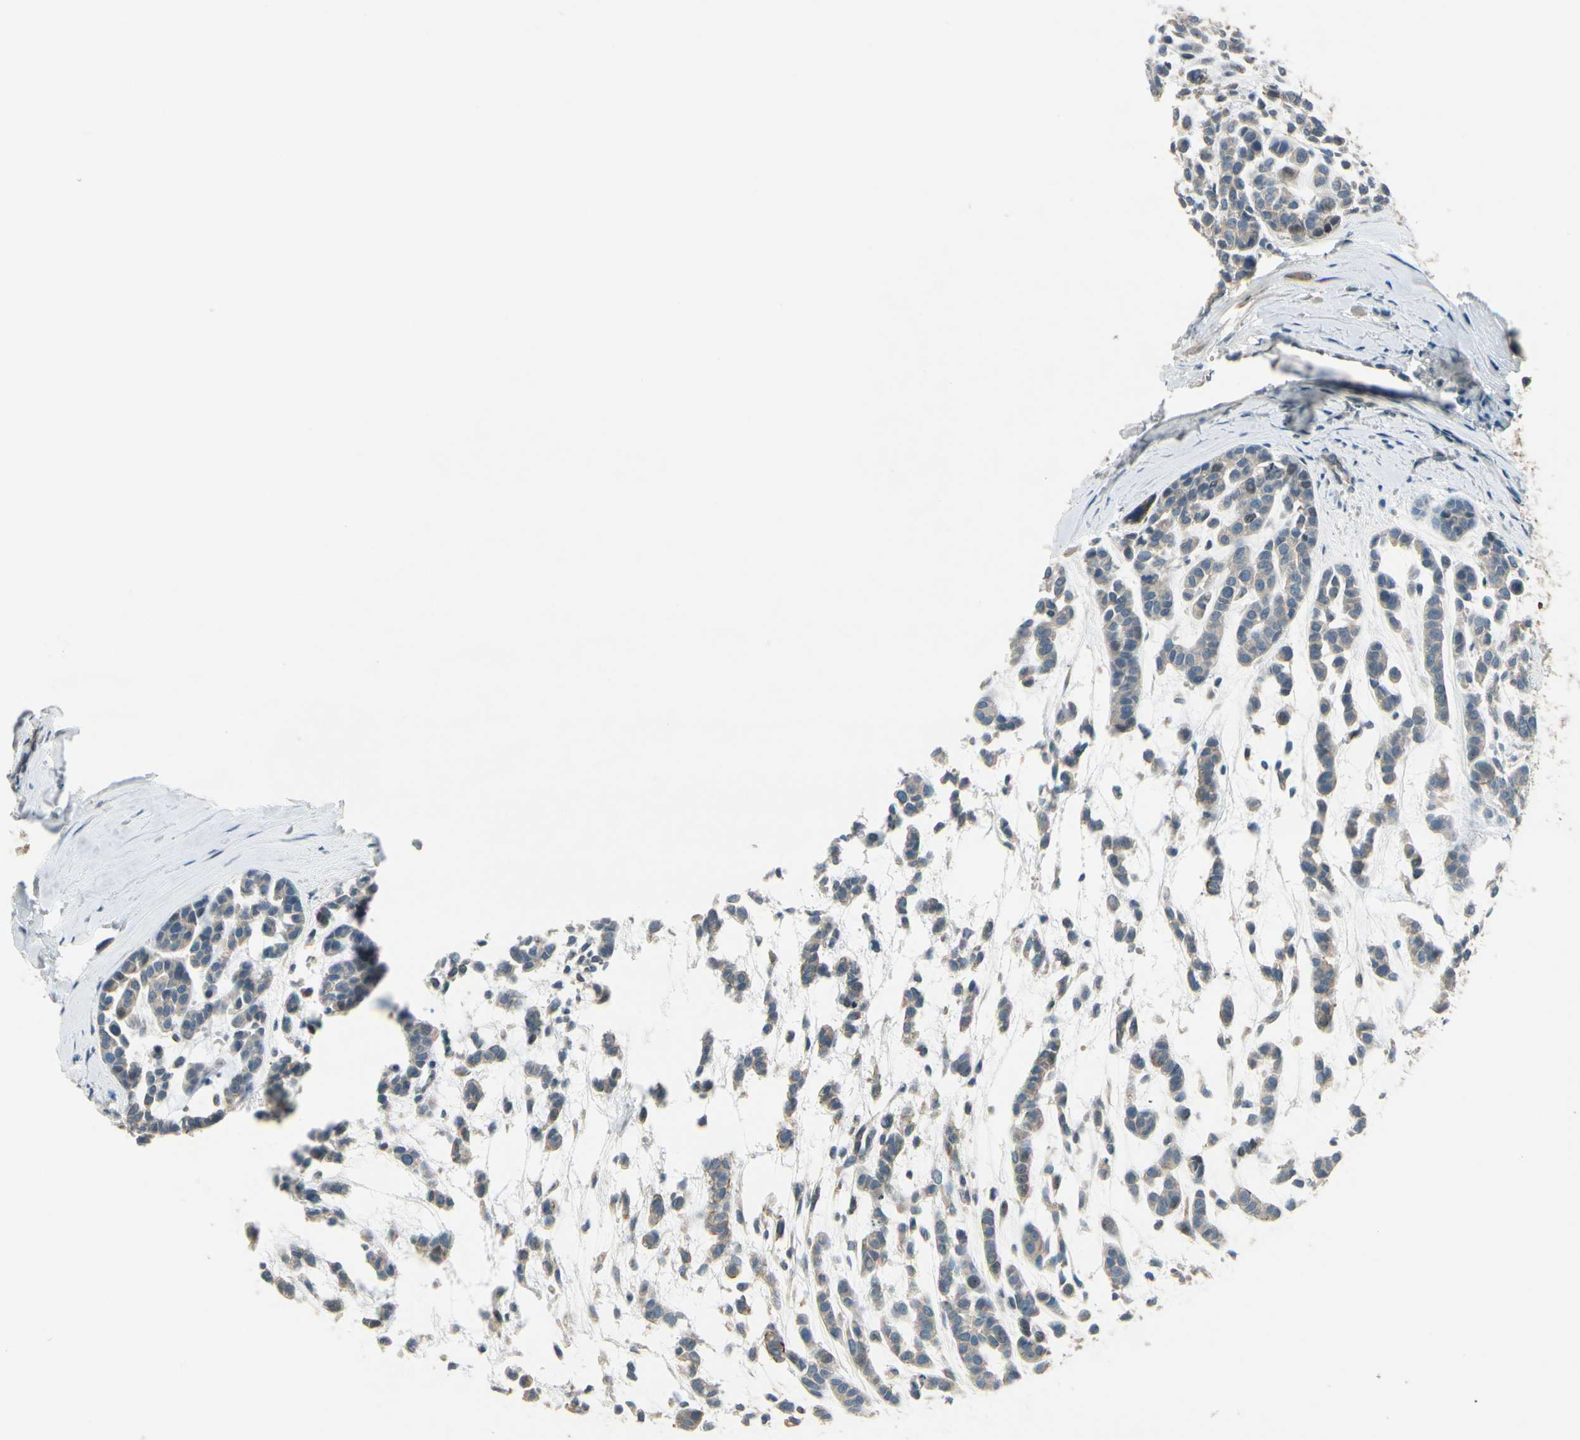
{"staining": {"intensity": "weak", "quantity": "<25%", "location": "cytoplasmic/membranous"}, "tissue": "head and neck cancer", "cell_type": "Tumor cells", "image_type": "cancer", "snomed": [{"axis": "morphology", "description": "Adenocarcinoma, NOS"}, {"axis": "morphology", "description": "Adenoma, NOS"}, {"axis": "topography", "description": "Head-Neck"}], "caption": "Tumor cells show no significant protein staining in head and neck adenoma.", "gene": "PPP3CB", "patient": {"sex": "female", "age": 55}}